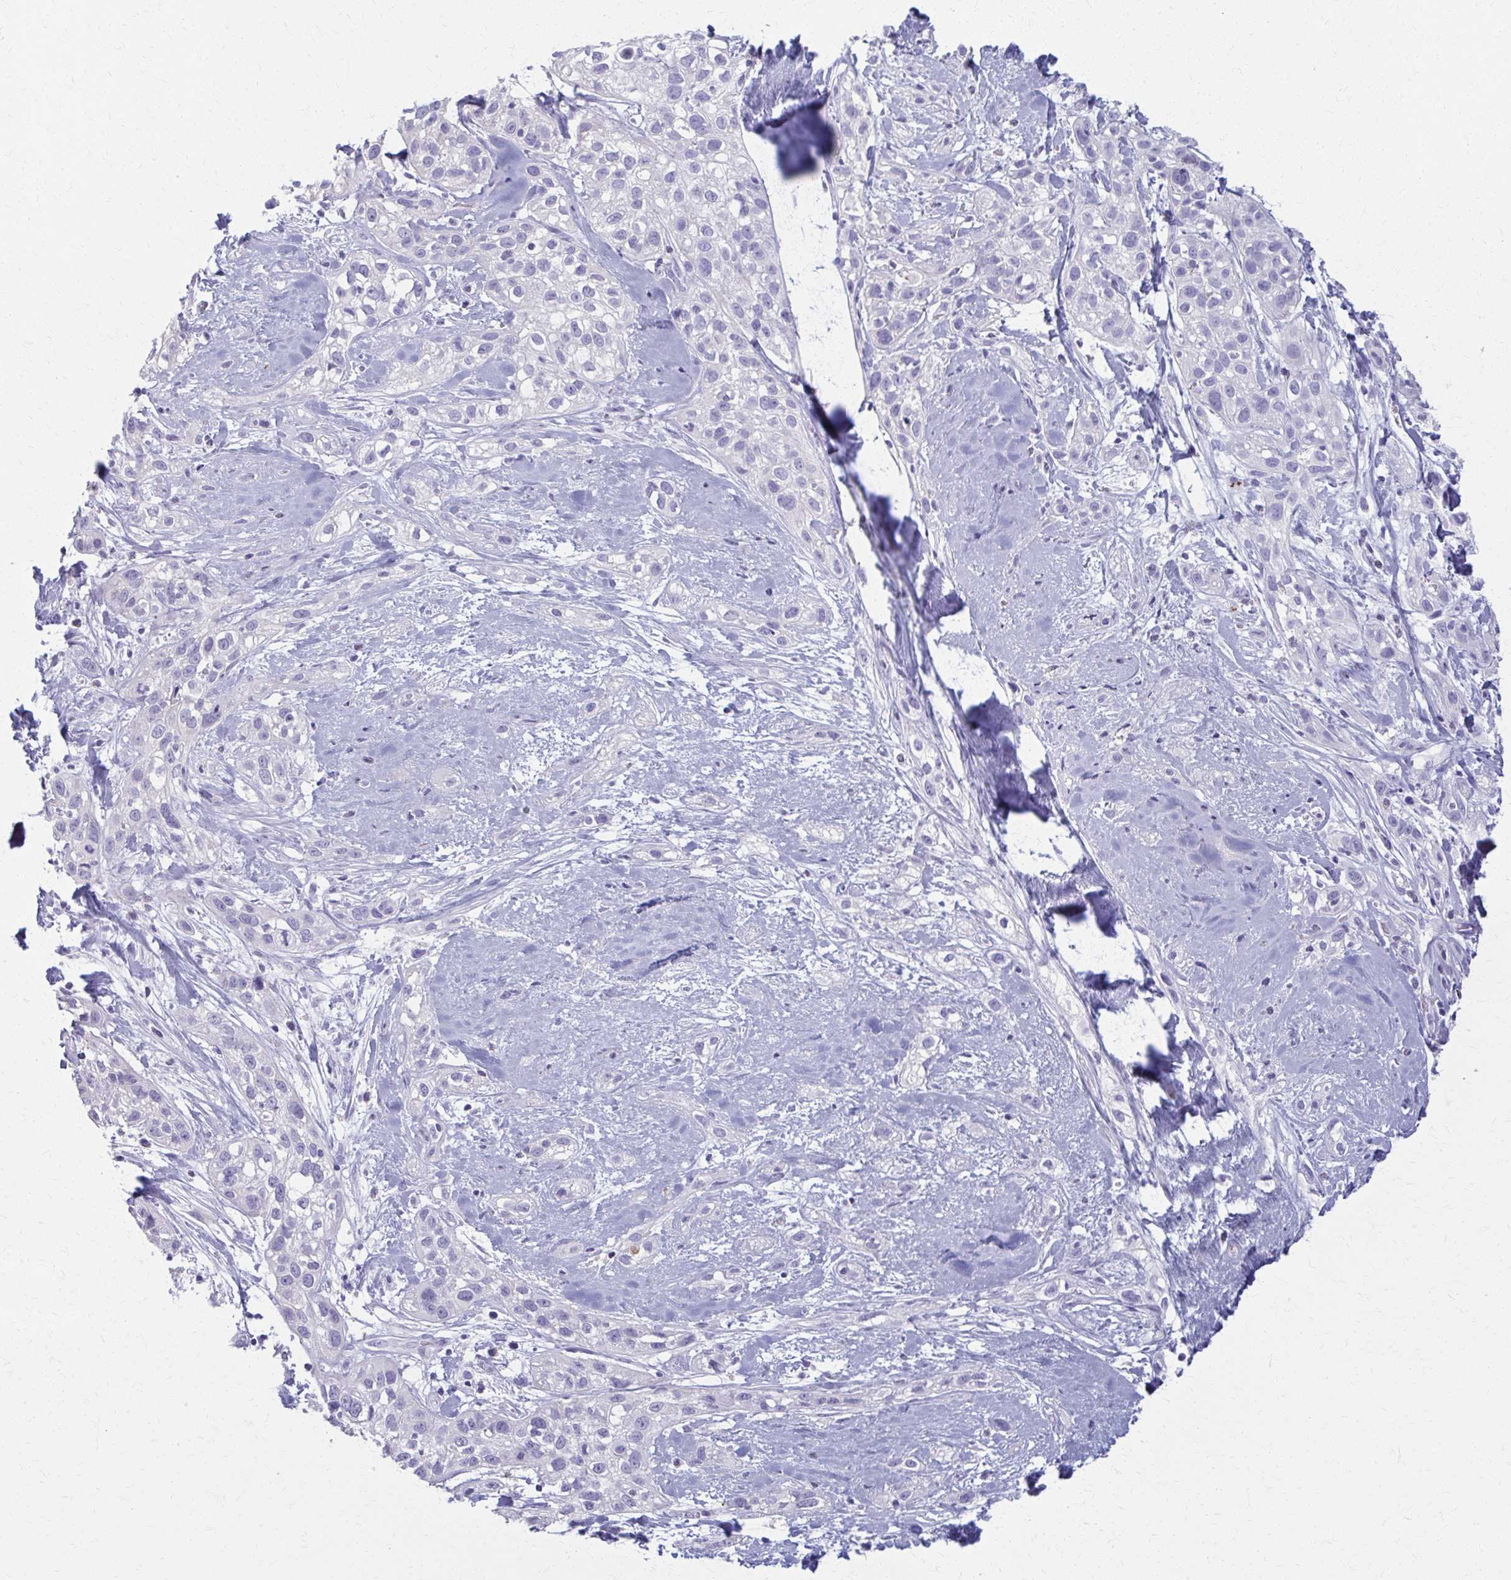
{"staining": {"intensity": "negative", "quantity": "none", "location": "none"}, "tissue": "skin cancer", "cell_type": "Tumor cells", "image_type": "cancer", "snomed": [{"axis": "morphology", "description": "Squamous cell carcinoma, NOS"}, {"axis": "topography", "description": "Skin"}], "caption": "Squamous cell carcinoma (skin) was stained to show a protein in brown. There is no significant positivity in tumor cells.", "gene": "OR4M1", "patient": {"sex": "male", "age": 82}}